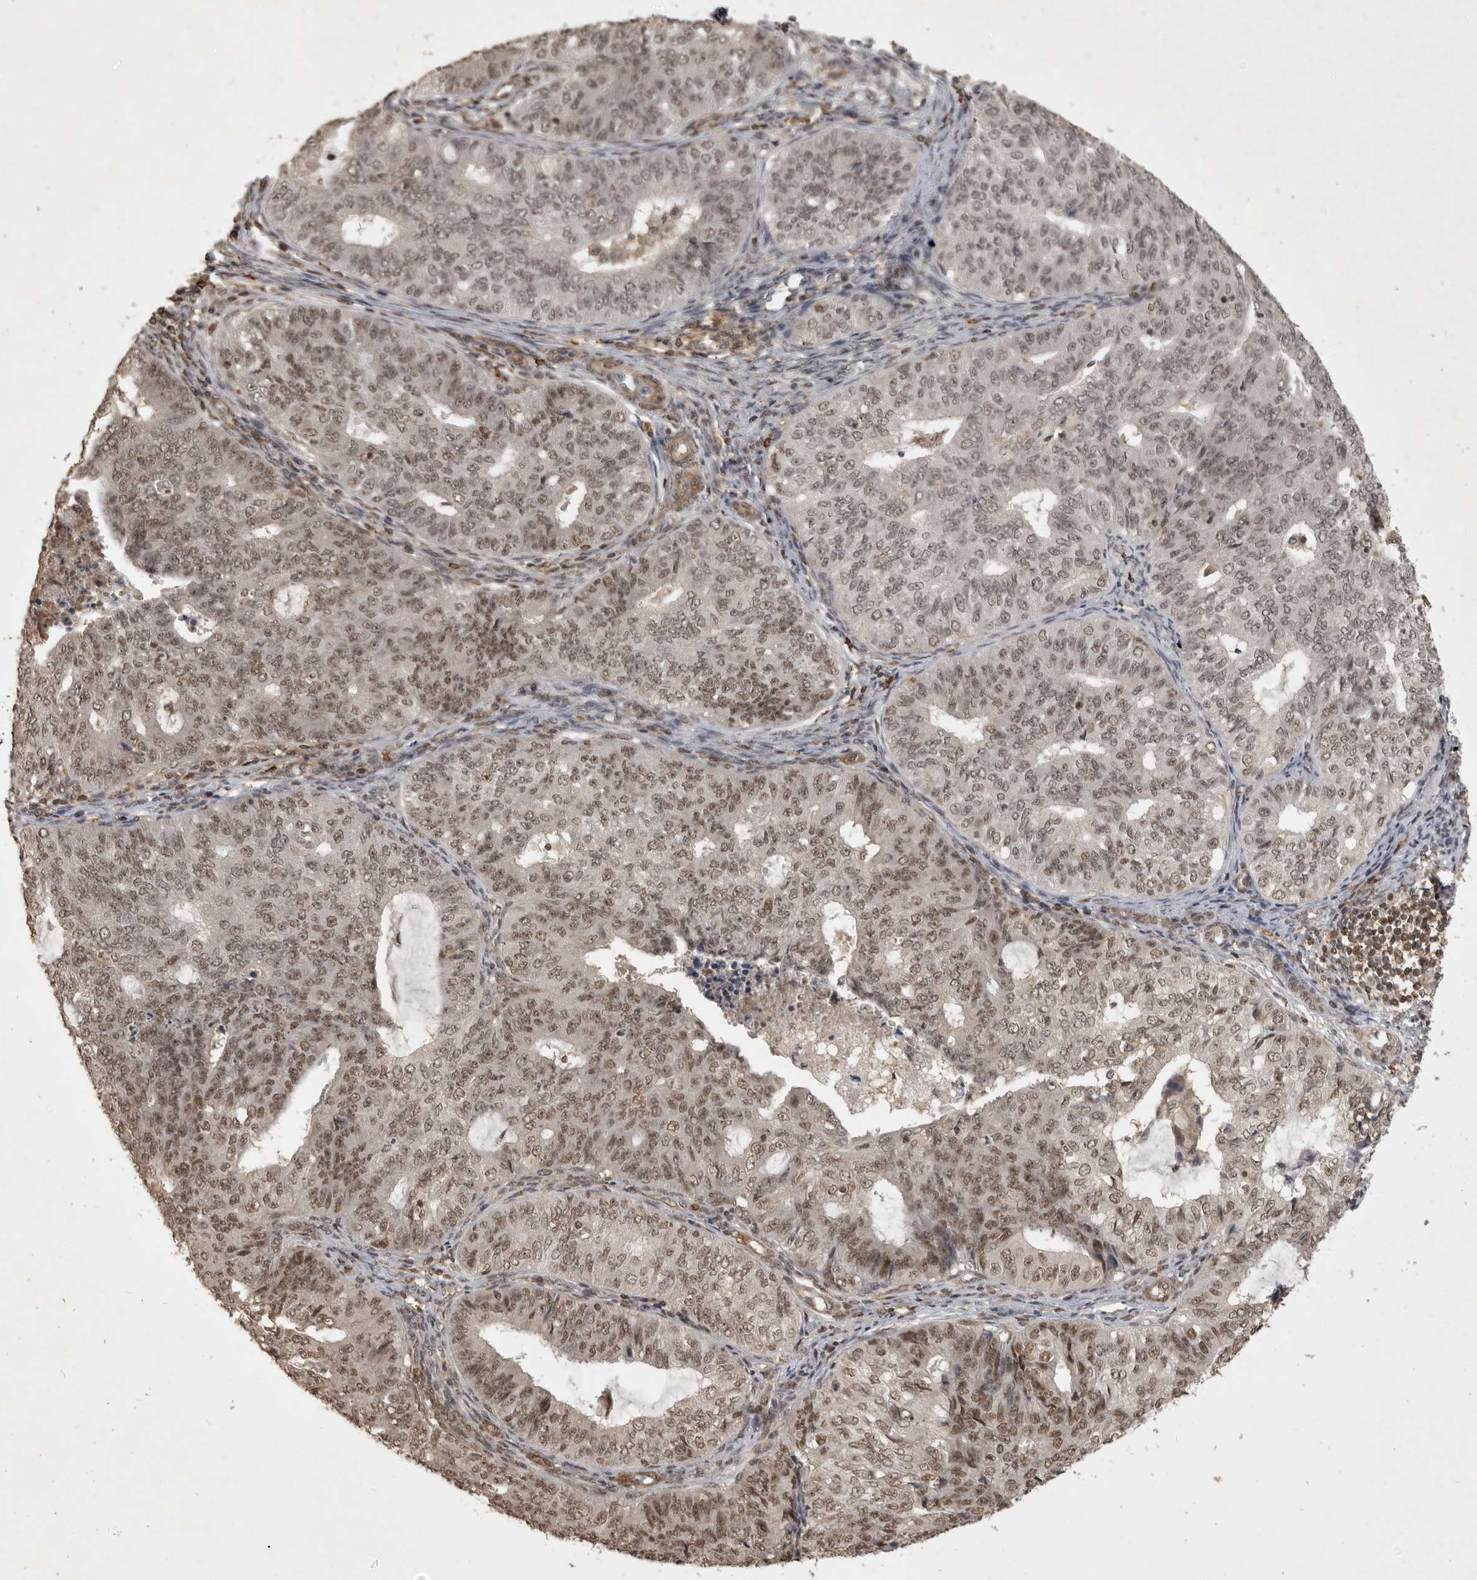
{"staining": {"intensity": "weak", "quantity": ">75%", "location": "nuclear"}, "tissue": "endometrial cancer", "cell_type": "Tumor cells", "image_type": "cancer", "snomed": [{"axis": "morphology", "description": "Adenocarcinoma, NOS"}, {"axis": "topography", "description": "Endometrium"}], "caption": "Immunohistochemical staining of adenocarcinoma (endometrial) displays low levels of weak nuclear protein expression in approximately >75% of tumor cells.", "gene": "CBLL1", "patient": {"sex": "female", "age": 32}}